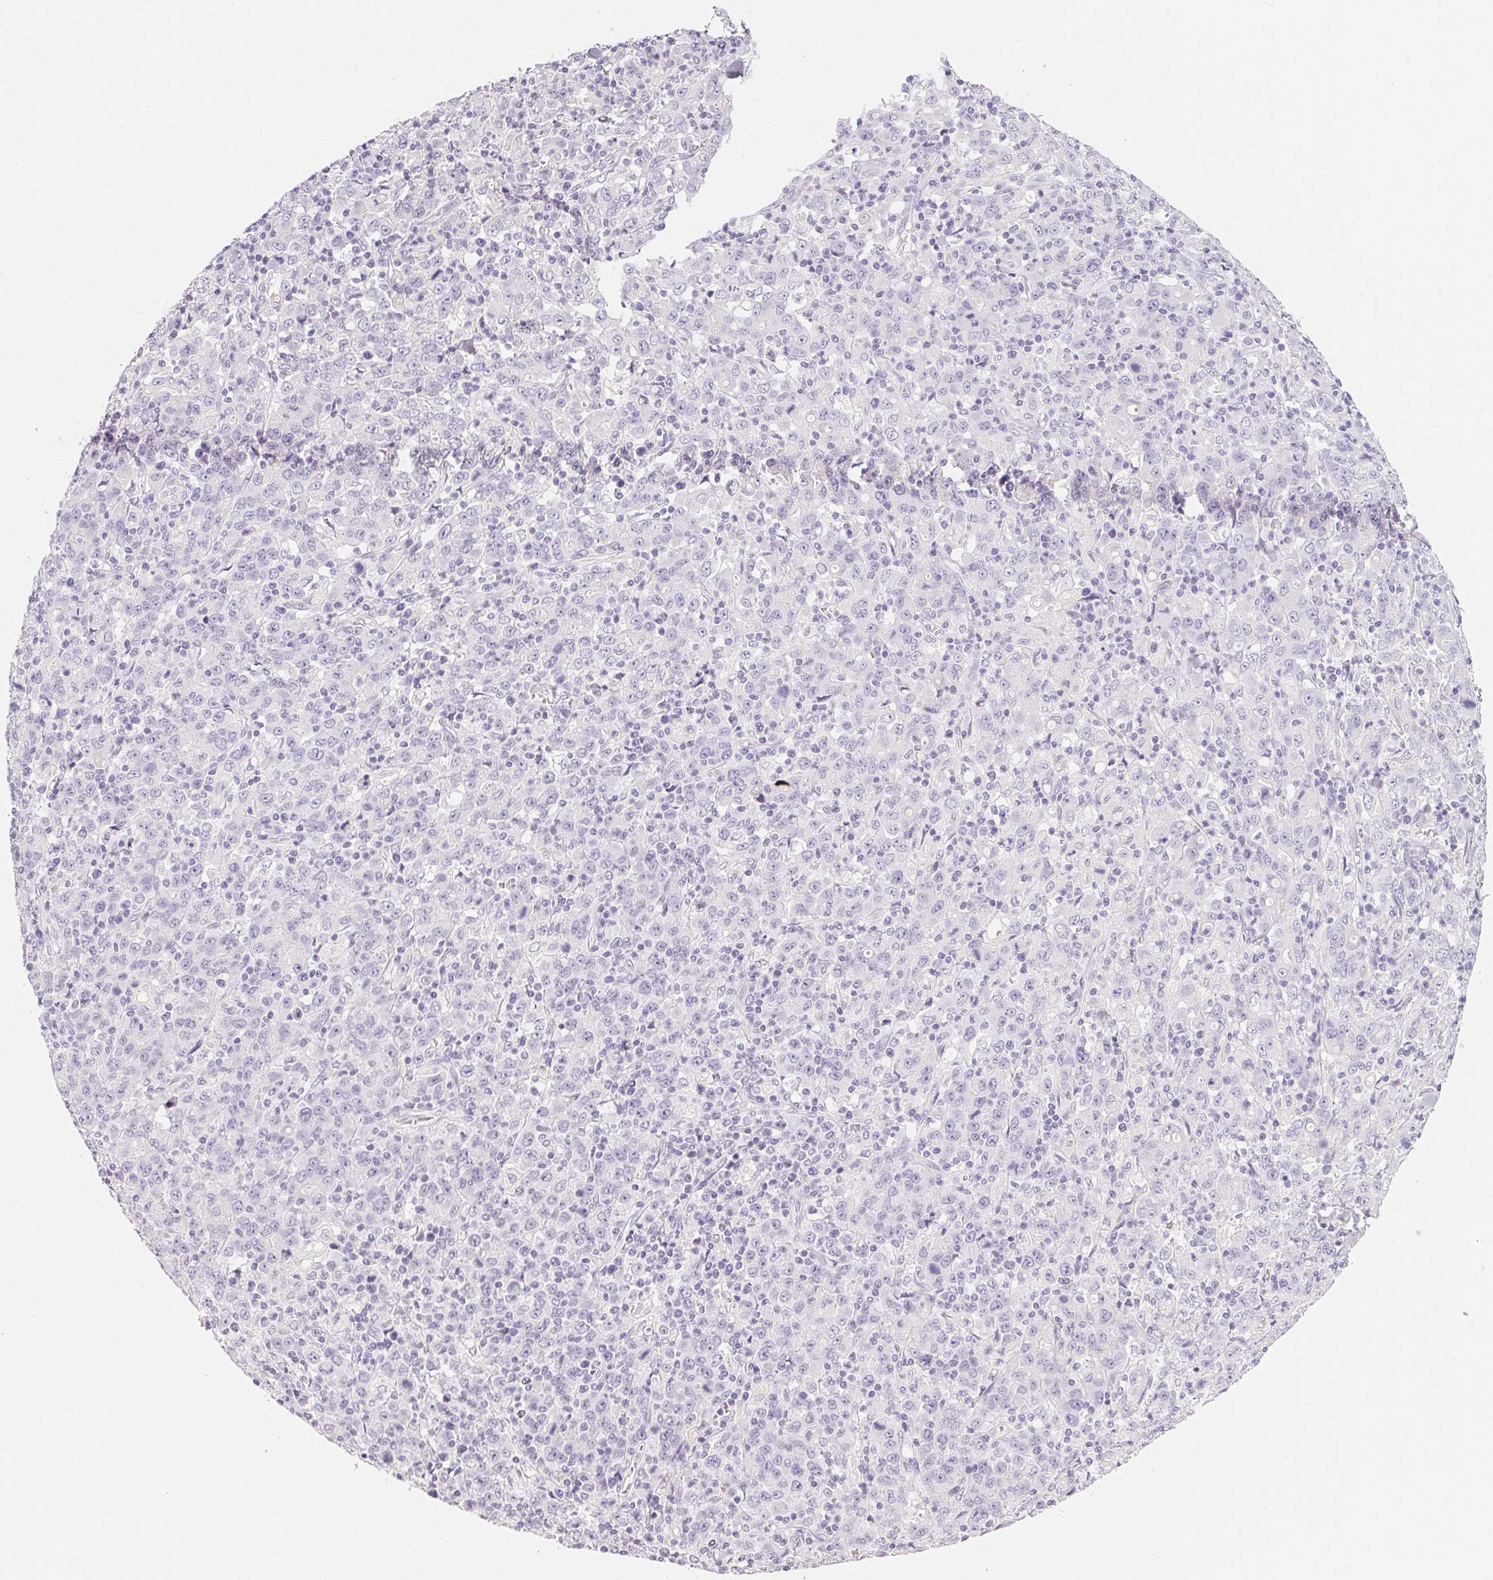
{"staining": {"intensity": "negative", "quantity": "none", "location": "none"}, "tissue": "stomach cancer", "cell_type": "Tumor cells", "image_type": "cancer", "snomed": [{"axis": "morphology", "description": "Adenocarcinoma, NOS"}, {"axis": "topography", "description": "Stomach, upper"}], "caption": "This is a histopathology image of immunohistochemistry staining of stomach cancer, which shows no positivity in tumor cells. (DAB immunohistochemistry (IHC), high magnification).", "gene": "ACP3", "patient": {"sex": "male", "age": 69}}